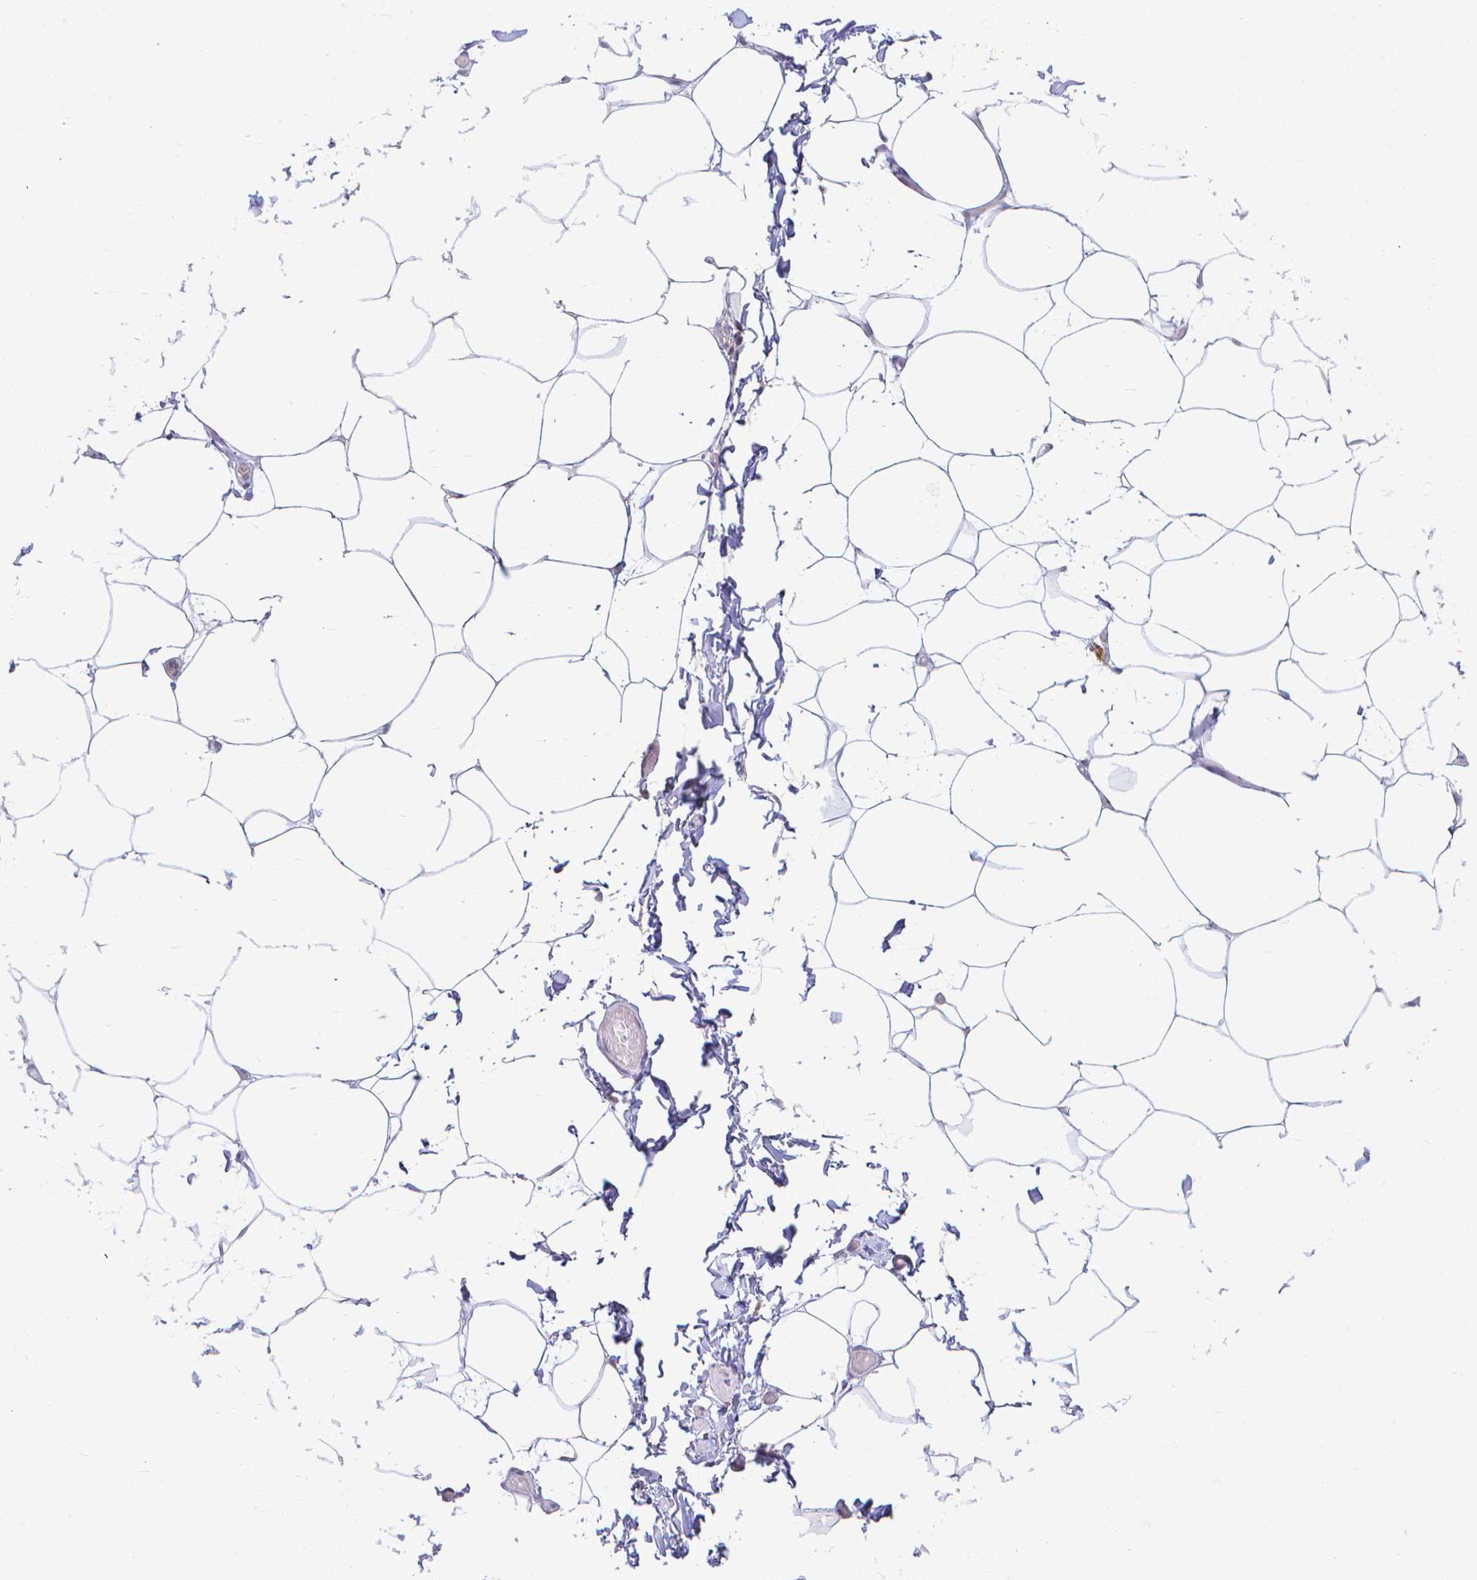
{"staining": {"intensity": "negative", "quantity": "none", "location": "none"}, "tissue": "adipose tissue", "cell_type": "Adipocytes", "image_type": "normal", "snomed": [{"axis": "morphology", "description": "Normal tissue, NOS"}, {"axis": "topography", "description": "Soft tissue"}, {"axis": "topography", "description": "Adipose tissue"}, {"axis": "topography", "description": "Vascular tissue"}, {"axis": "topography", "description": "Peripheral nerve tissue"}], "caption": "The photomicrograph reveals no staining of adipocytes in unremarkable adipose tissue. Brightfield microscopy of IHC stained with DAB (brown) and hematoxylin (blue), captured at high magnification.", "gene": "COTL1", "patient": {"sex": "male", "age": 29}}